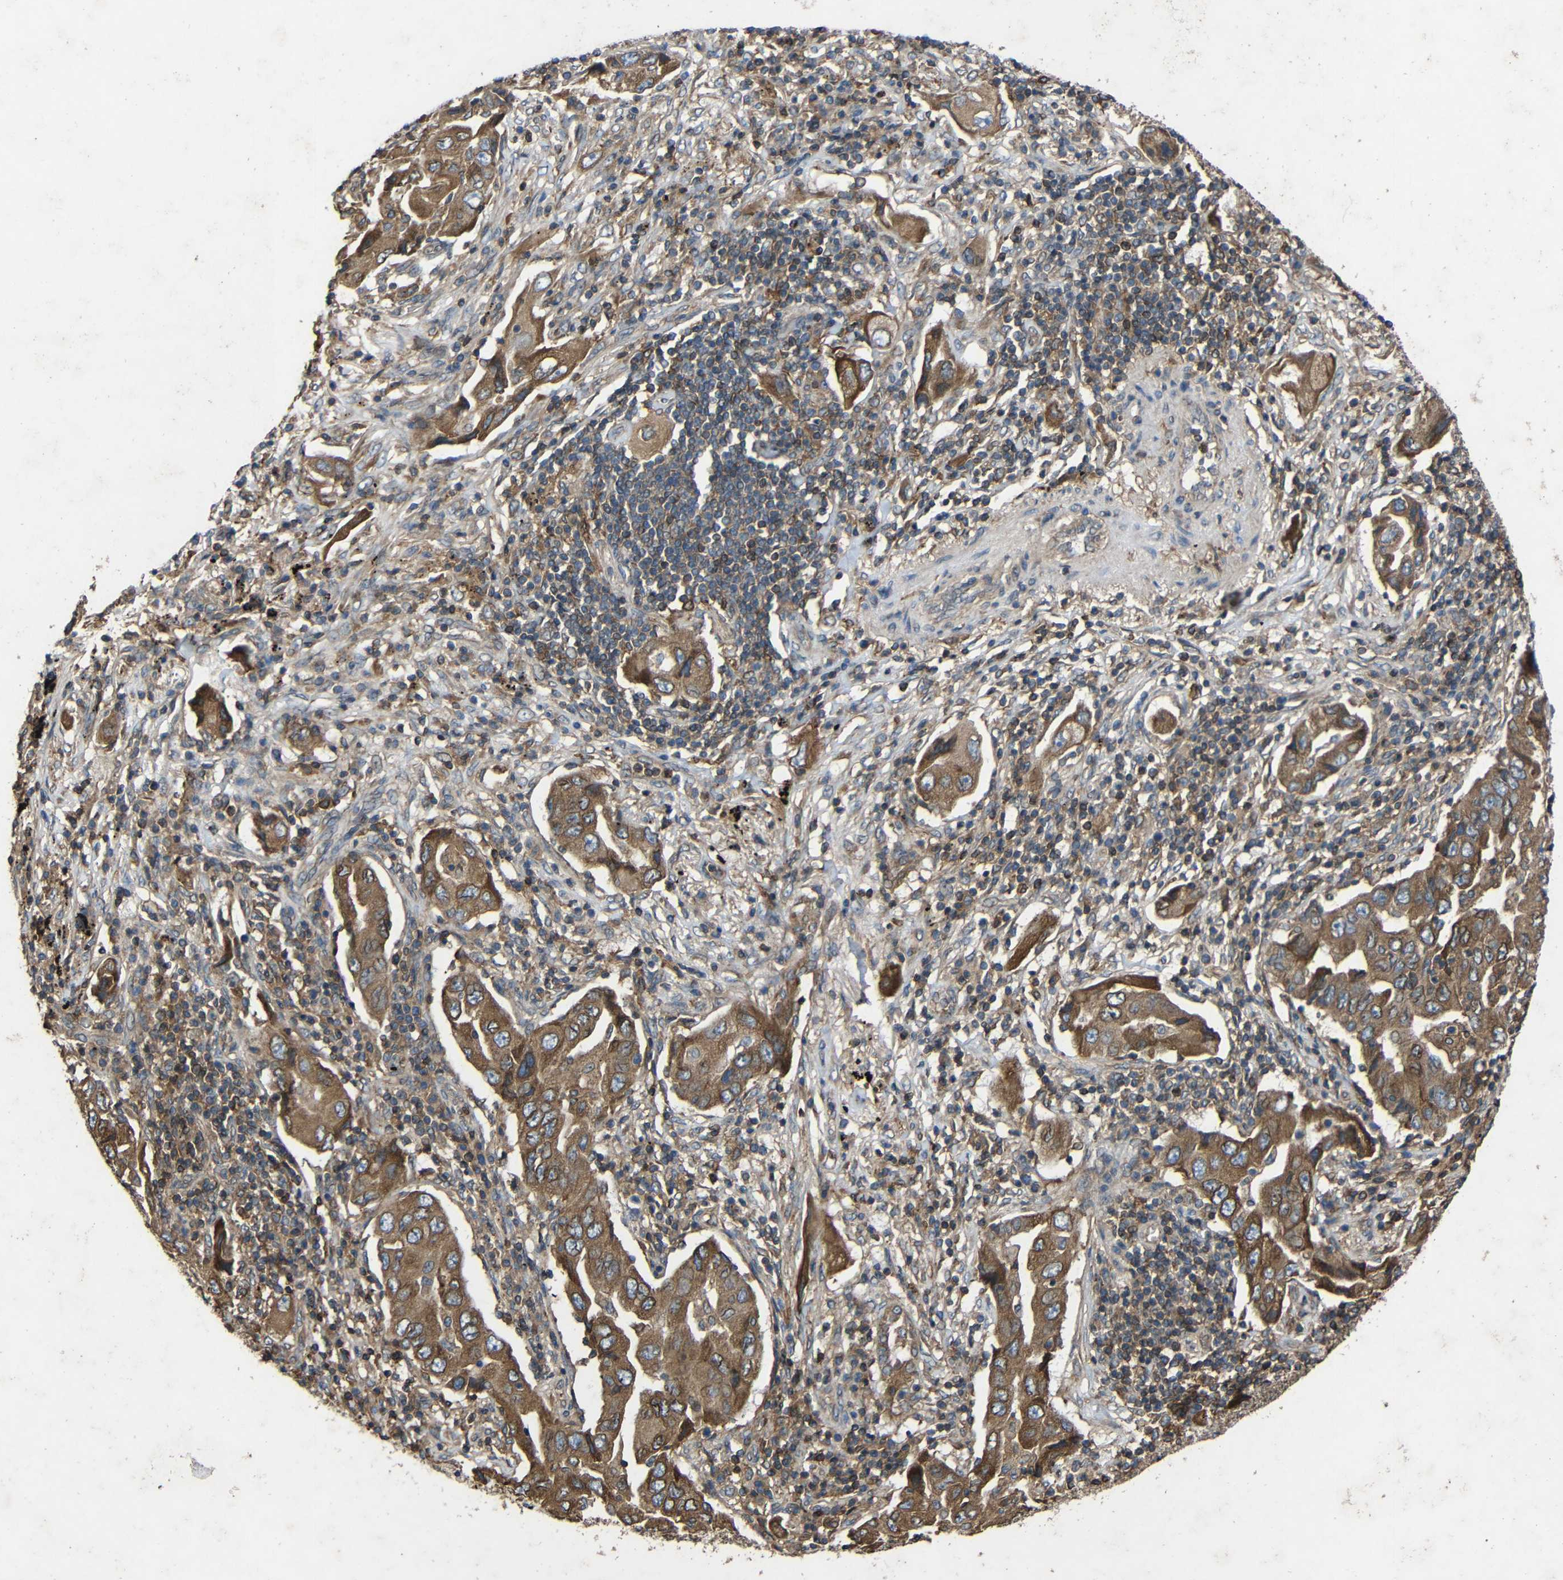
{"staining": {"intensity": "moderate", "quantity": ">75%", "location": "cytoplasmic/membranous"}, "tissue": "lung cancer", "cell_type": "Tumor cells", "image_type": "cancer", "snomed": [{"axis": "morphology", "description": "Adenocarcinoma, NOS"}, {"axis": "topography", "description": "Lung"}], "caption": "The micrograph reveals immunohistochemical staining of adenocarcinoma (lung). There is moderate cytoplasmic/membranous positivity is appreciated in about >75% of tumor cells.", "gene": "TREM2", "patient": {"sex": "female", "age": 65}}